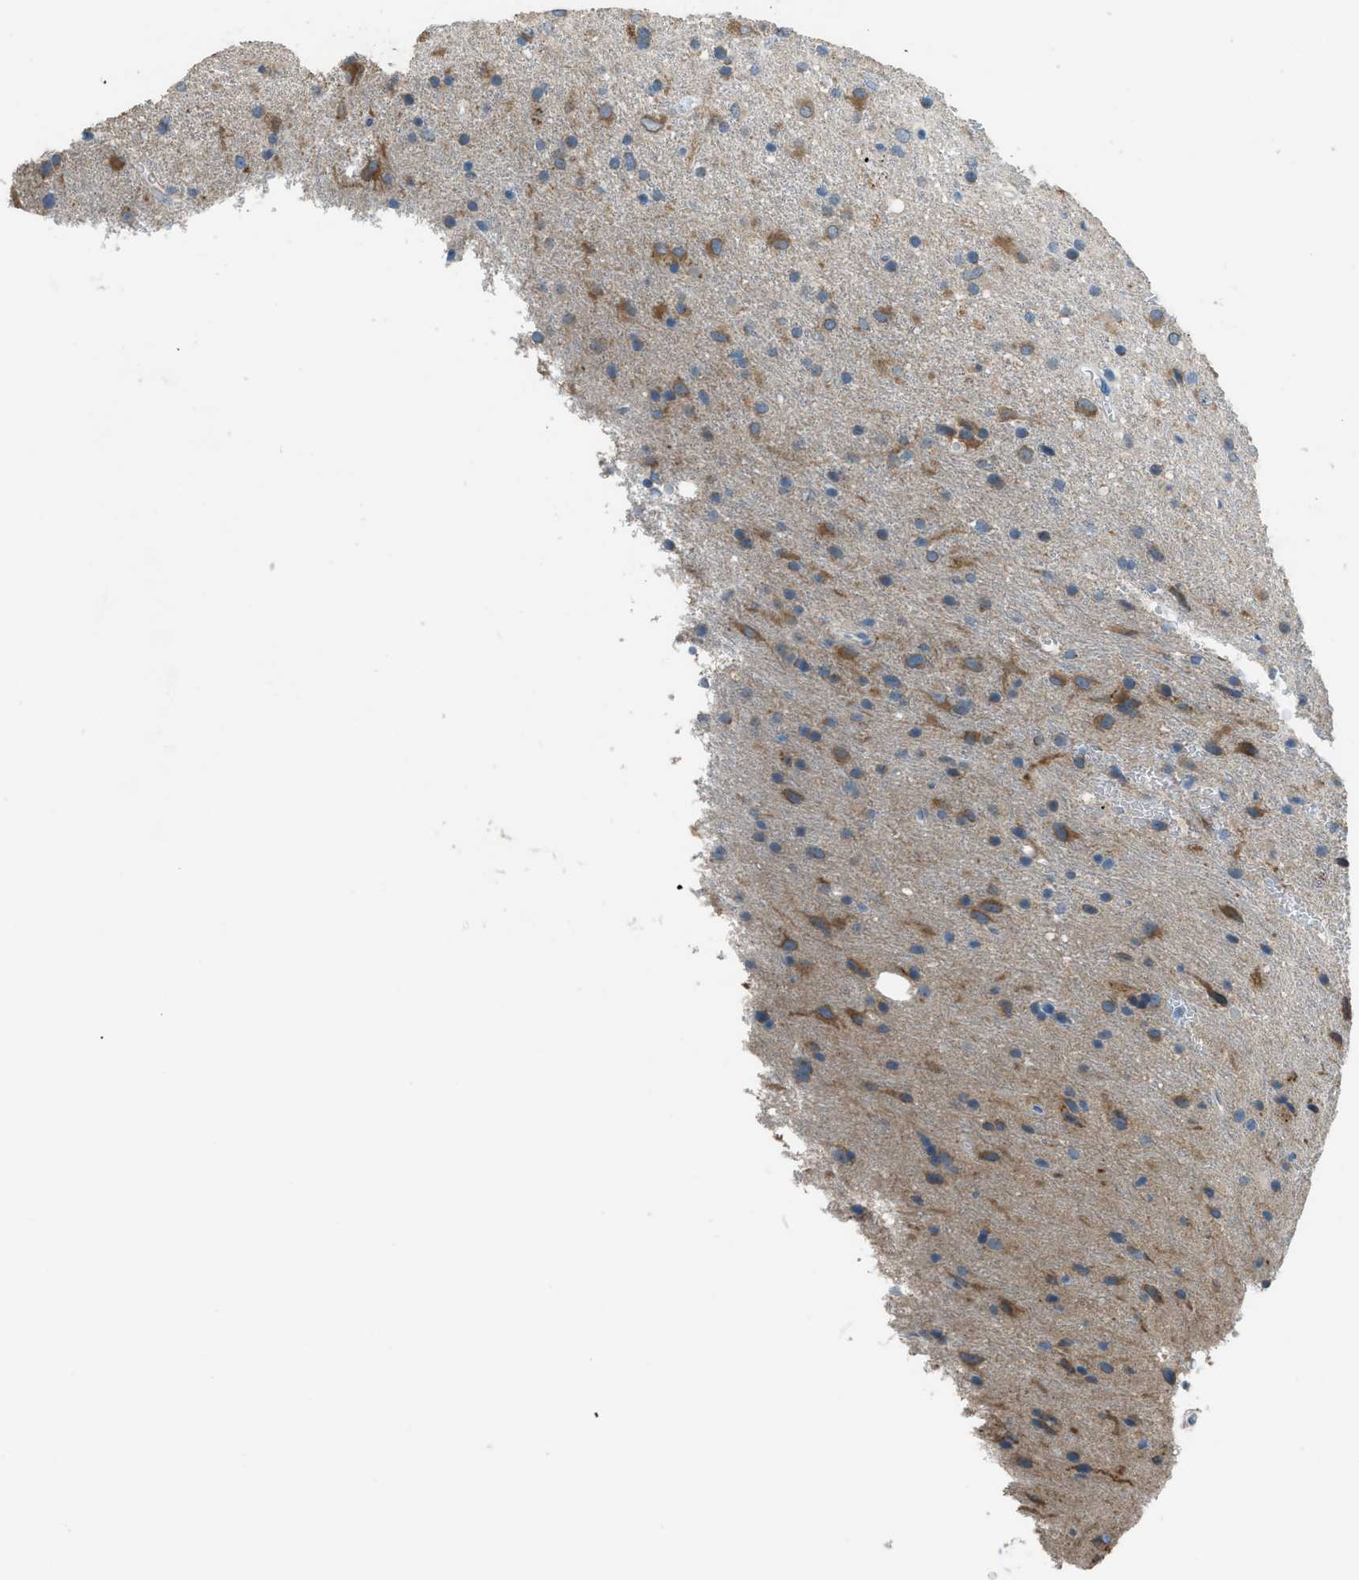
{"staining": {"intensity": "moderate", "quantity": ">75%", "location": "cytoplasmic/membranous"}, "tissue": "glioma", "cell_type": "Tumor cells", "image_type": "cancer", "snomed": [{"axis": "morphology", "description": "Glioma, malignant, Low grade"}, {"axis": "topography", "description": "Brain"}], "caption": "Immunohistochemistry image of neoplastic tissue: glioma stained using immunohistochemistry (IHC) demonstrates medium levels of moderate protein expression localized specifically in the cytoplasmic/membranous of tumor cells, appearing as a cytoplasmic/membranous brown color.", "gene": "TIMD4", "patient": {"sex": "male", "age": 77}}